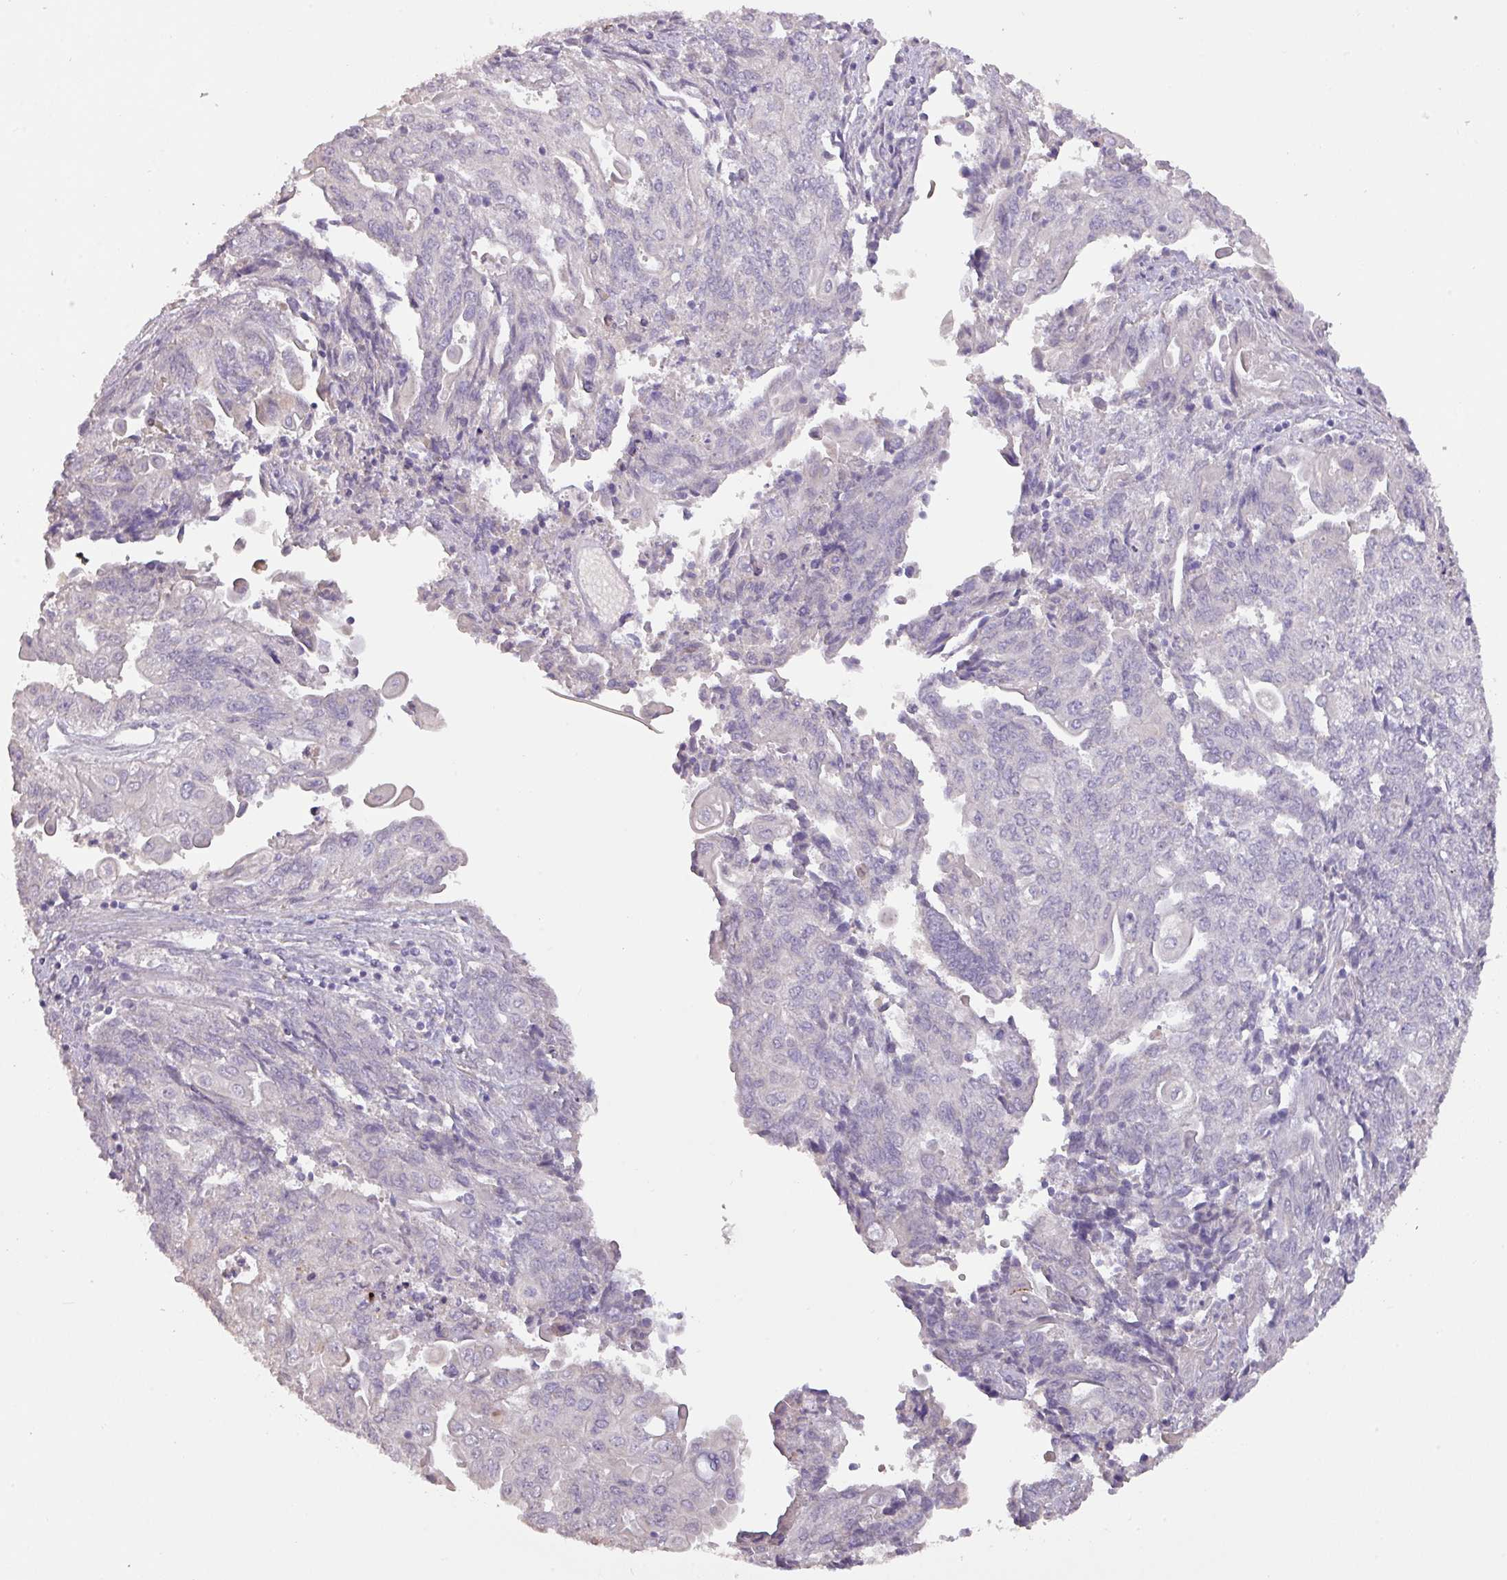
{"staining": {"intensity": "negative", "quantity": "none", "location": "none"}, "tissue": "endometrial cancer", "cell_type": "Tumor cells", "image_type": "cancer", "snomed": [{"axis": "morphology", "description": "Adenocarcinoma, NOS"}, {"axis": "topography", "description": "Endometrium"}], "caption": "Tumor cells are negative for brown protein staining in adenocarcinoma (endometrial). The staining is performed using DAB (3,3'-diaminobenzidine) brown chromogen with nuclei counter-stained in using hematoxylin.", "gene": "PRADC1", "patient": {"sex": "female", "age": 54}}